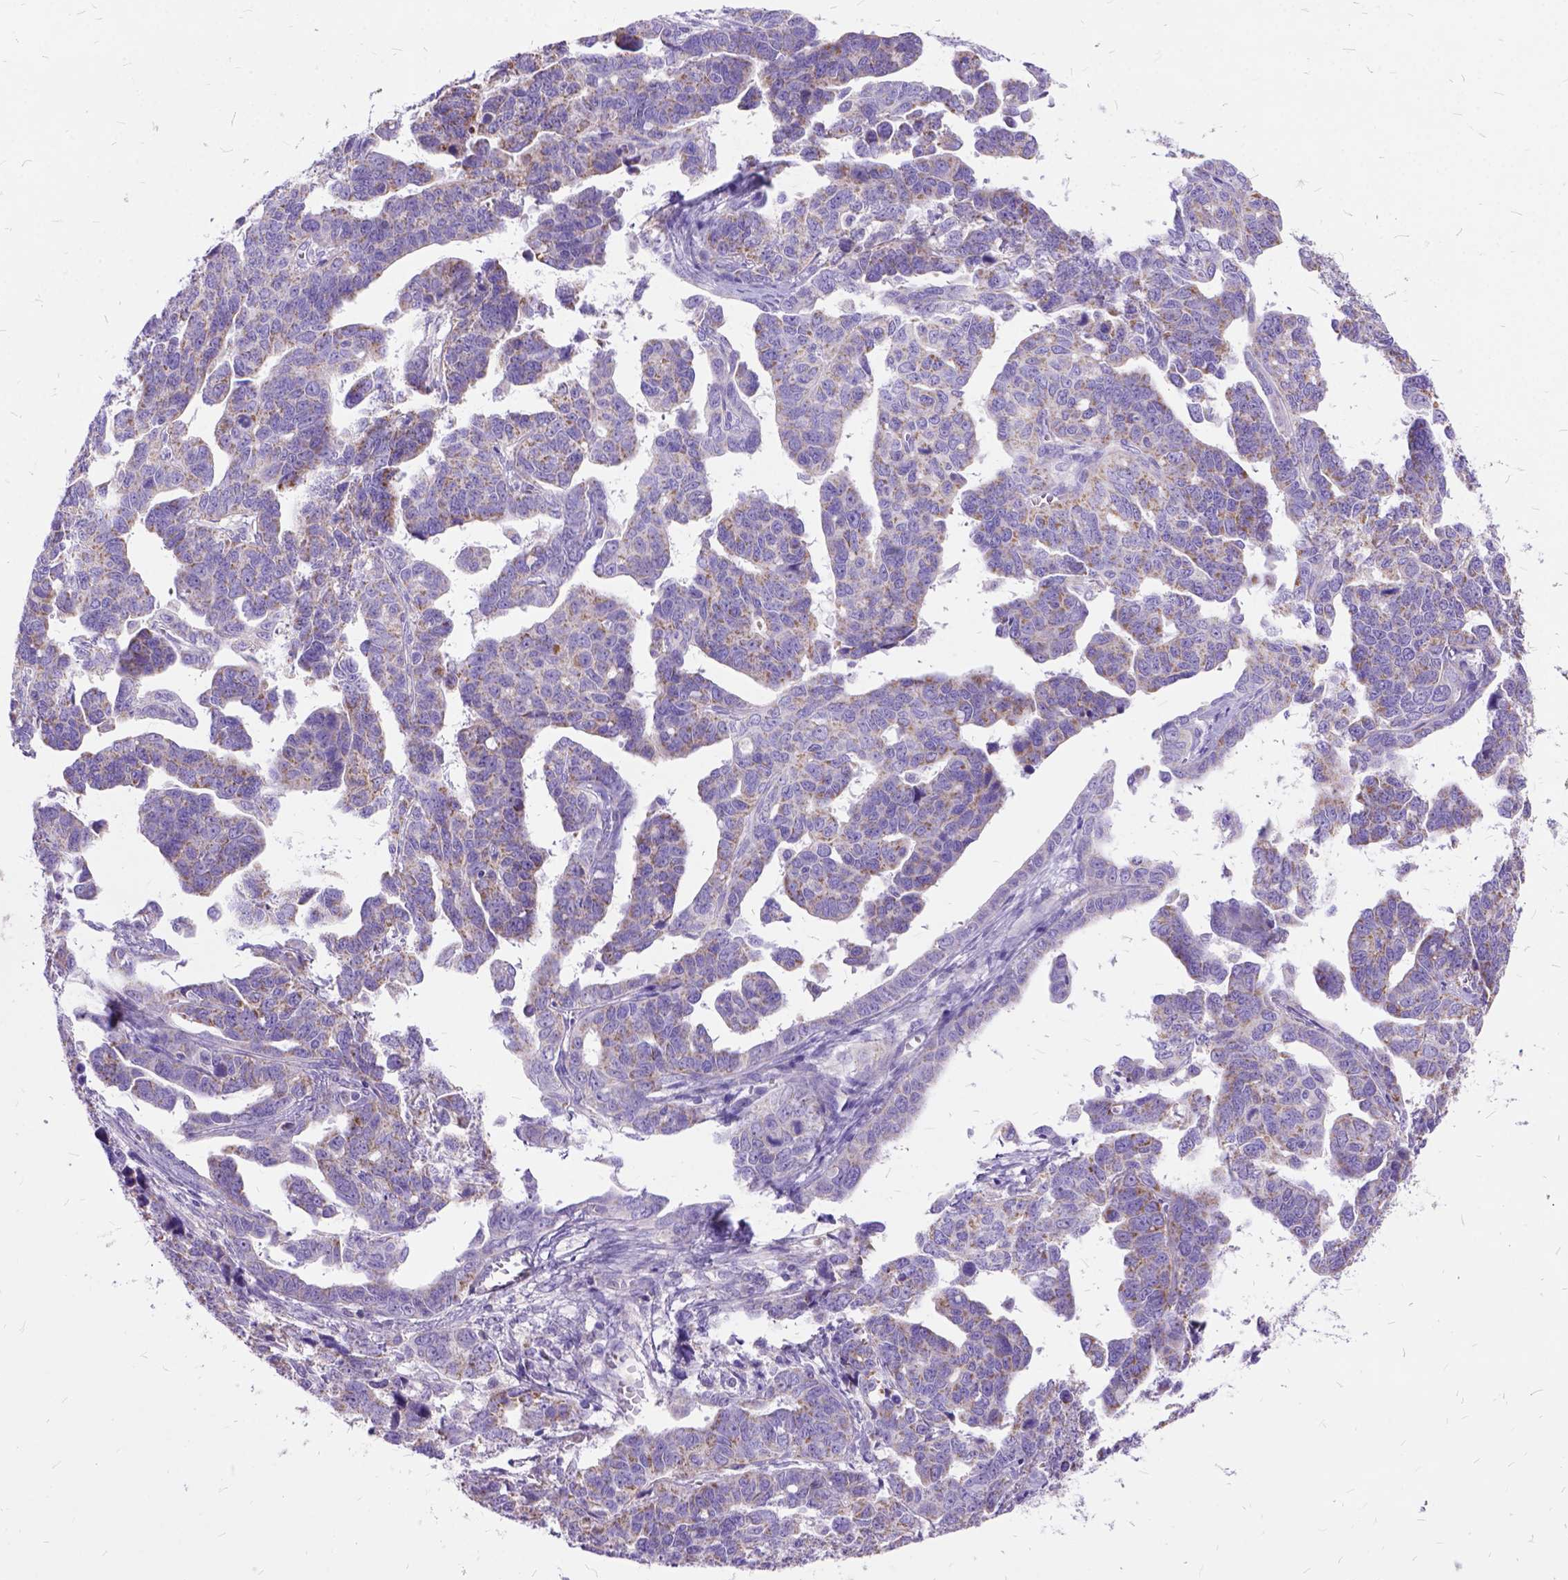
{"staining": {"intensity": "weak", "quantity": "25%-75%", "location": "cytoplasmic/membranous"}, "tissue": "ovarian cancer", "cell_type": "Tumor cells", "image_type": "cancer", "snomed": [{"axis": "morphology", "description": "Cystadenocarcinoma, serous, NOS"}, {"axis": "topography", "description": "Ovary"}], "caption": "This histopathology image displays immunohistochemistry staining of human serous cystadenocarcinoma (ovarian), with low weak cytoplasmic/membranous positivity in about 25%-75% of tumor cells.", "gene": "CTAG2", "patient": {"sex": "female", "age": 69}}